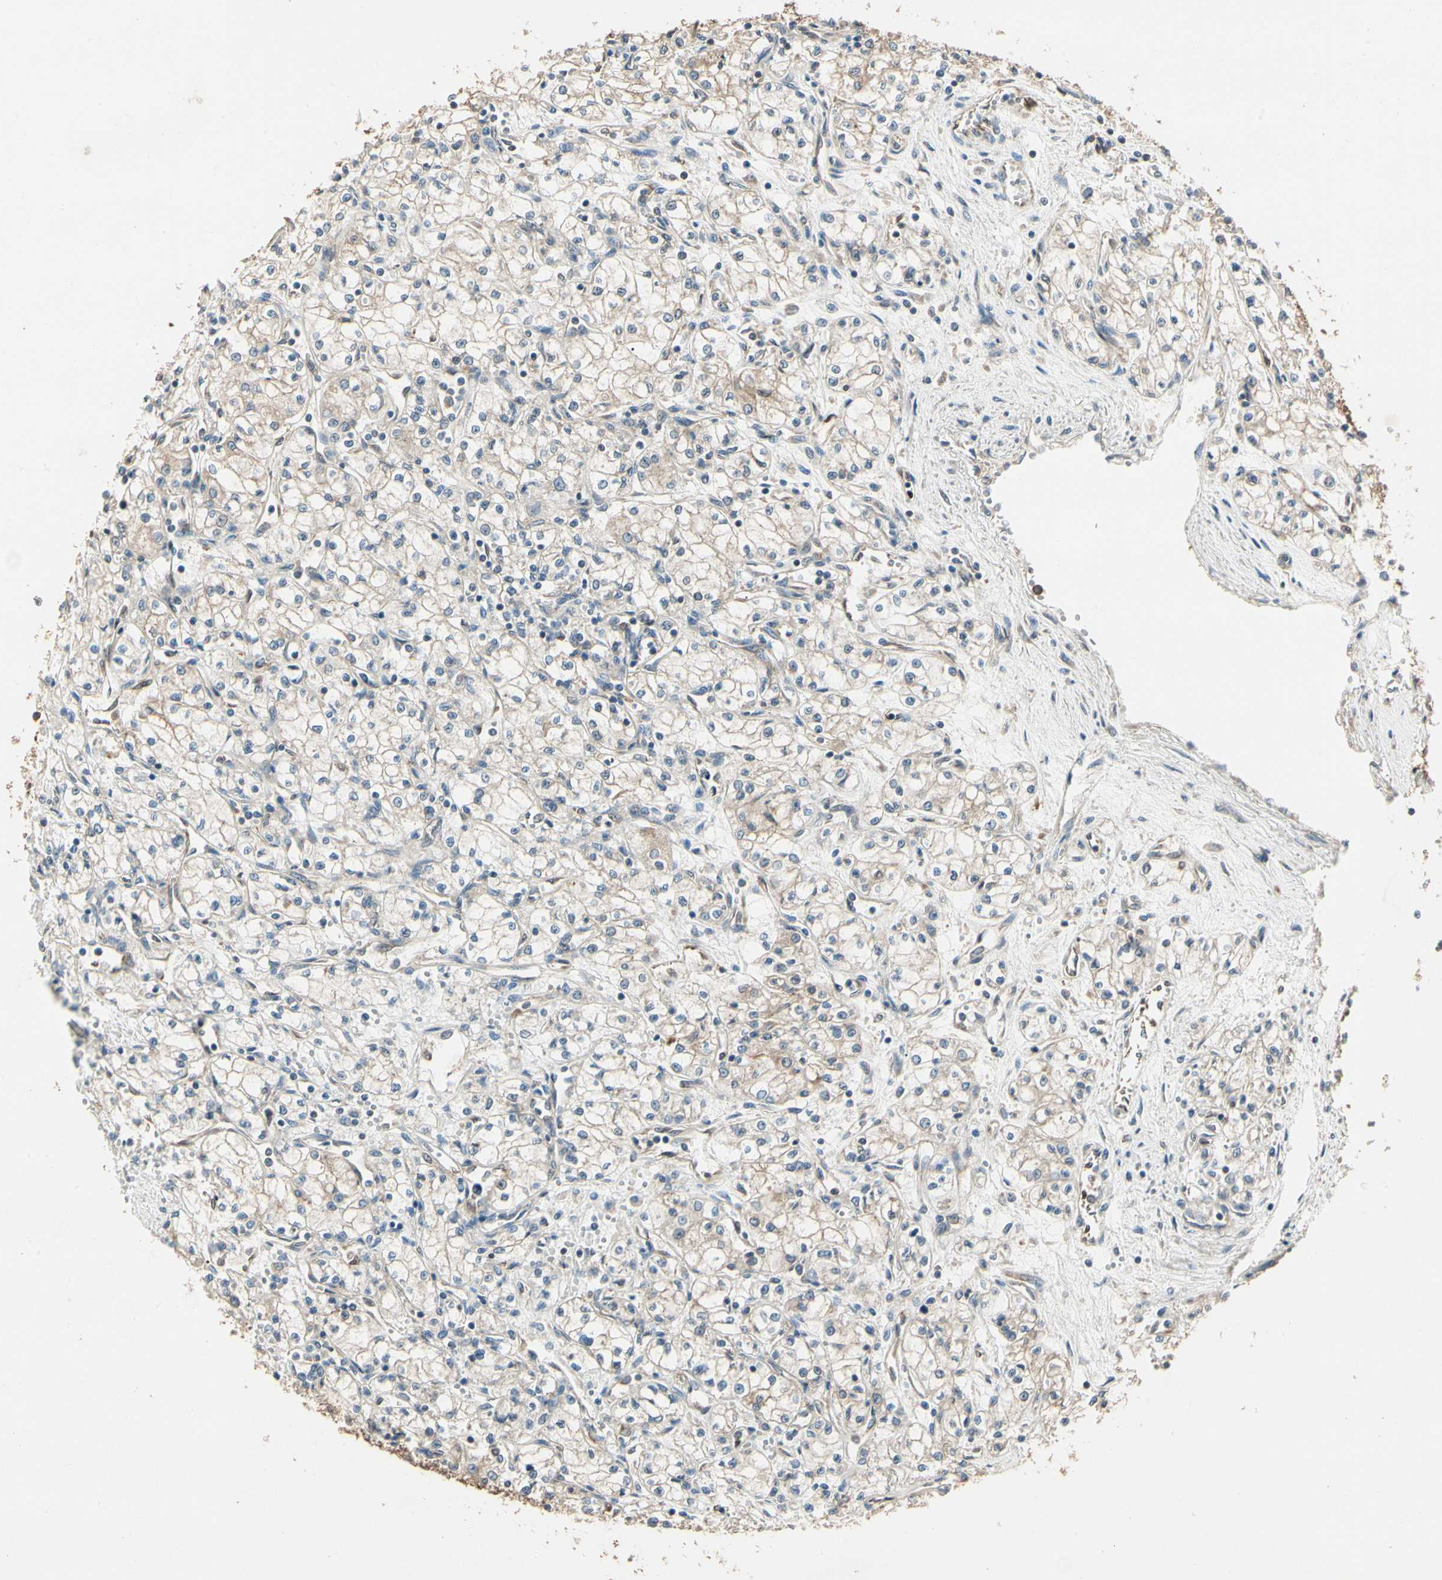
{"staining": {"intensity": "moderate", "quantity": "25%-75%", "location": "cytoplasmic/membranous"}, "tissue": "renal cancer", "cell_type": "Tumor cells", "image_type": "cancer", "snomed": [{"axis": "morphology", "description": "Normal tissue, NOS"}, {"axis": "morphology", "description": "Adenocarcinoma, NOS"}, {"axis": "topography", "description": "Kidney"}], "caption": "Immunohistochemistry (IHC) micrograph of neoplastic tissue: human renal cancer stained using immunohistochemistry (IHC) demonstrates medium levels of moderate protein expression localized specifically in the cytoplasmic/membranous of tumor cells, appearing as a cytoplasmic/membranous brown color.", "gene": "CCT7", "patient": {"sex": "male", "age": 59}}